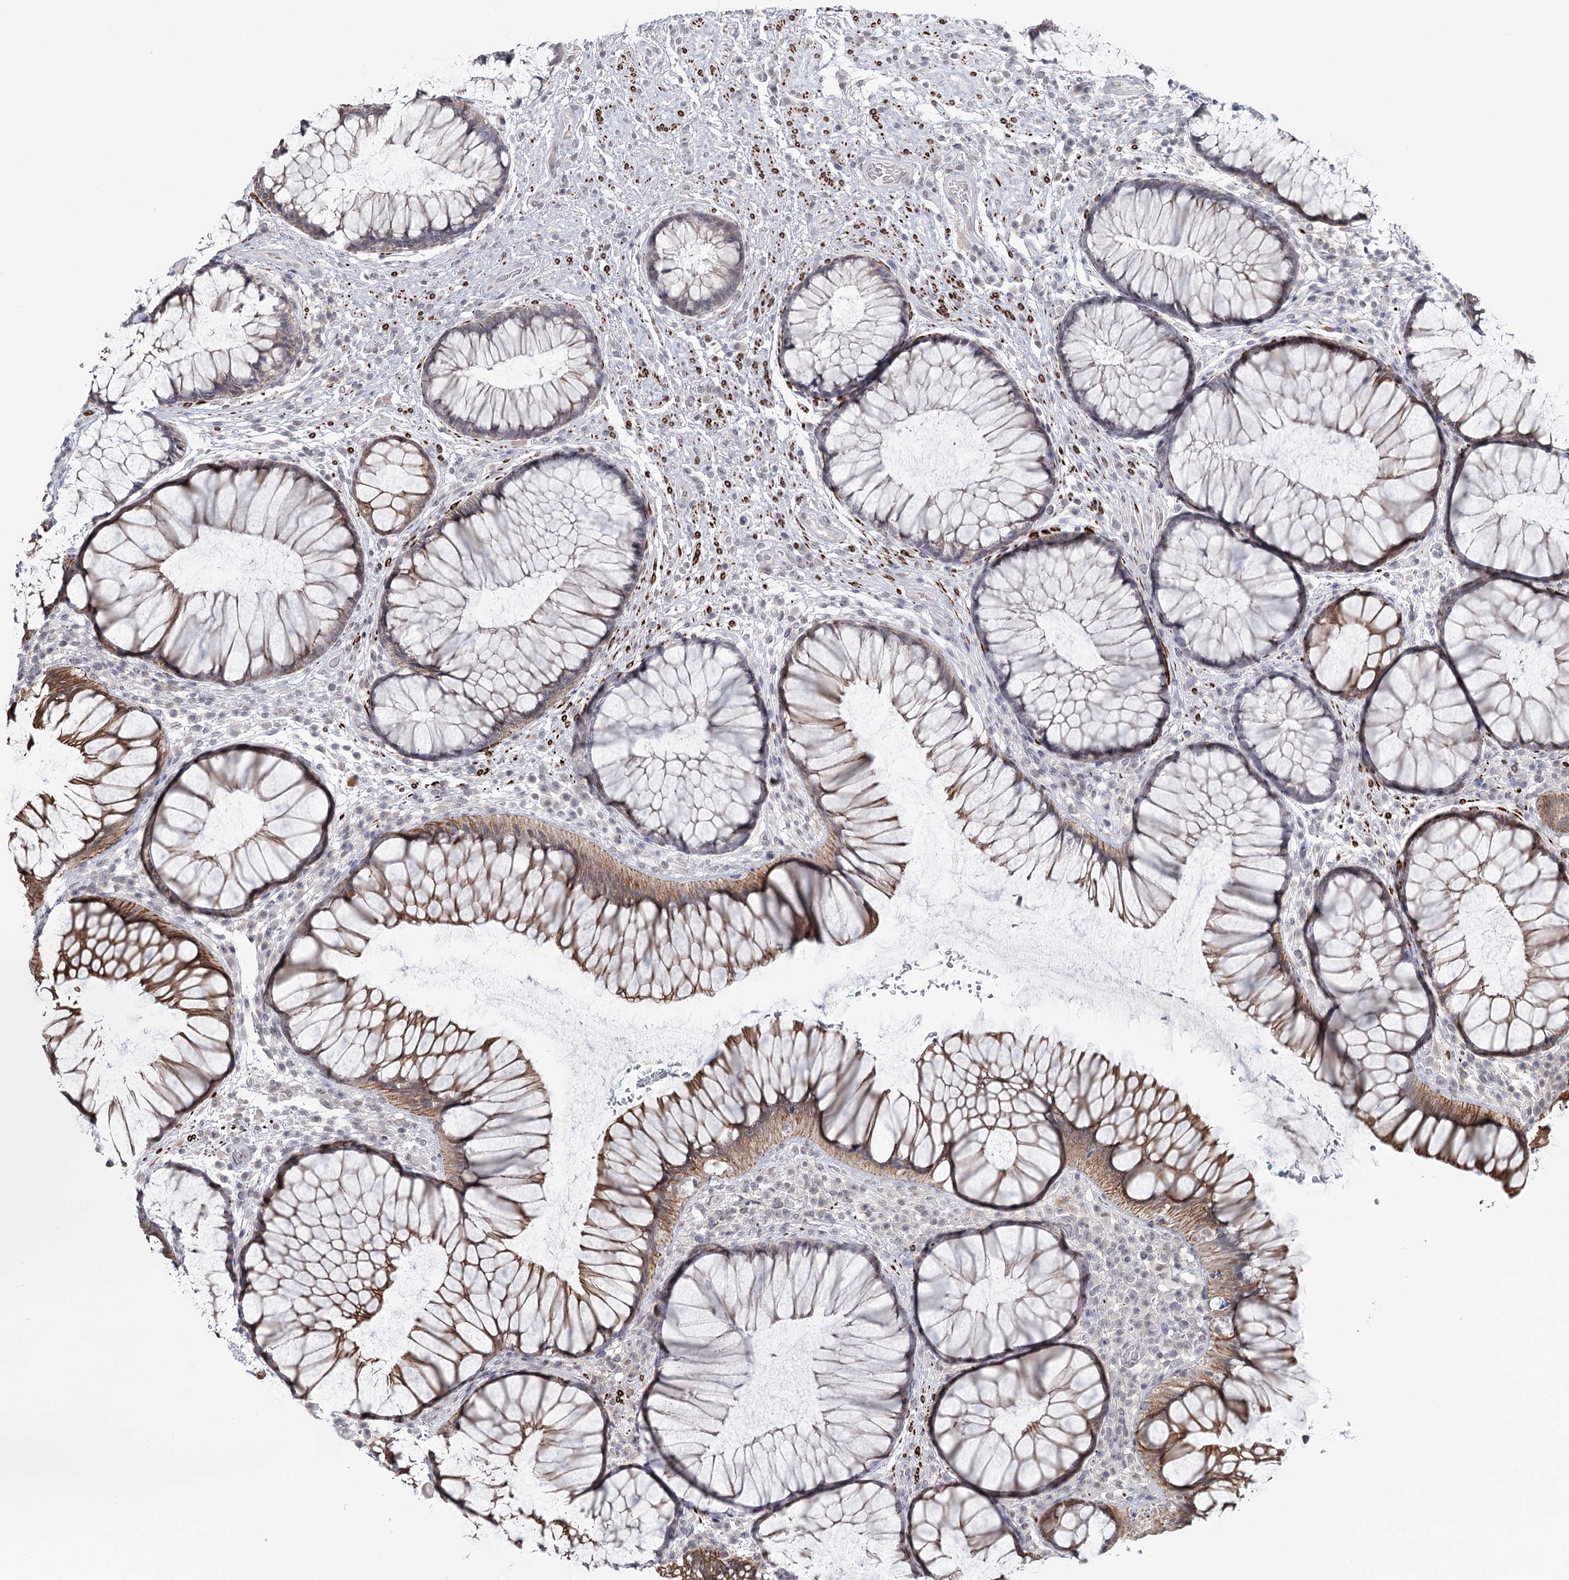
{"staining": {"intensity": "moderate", "quantity": "25%-75%", "location": "cytoplasmic/membranous"}, "tissue": "rectum", "cell_type": "Glandular cells", "image_type": "normal", "snomed": [{"axis": "morphology", "description": "Normal tissue, NOS"}, {"axis": "topography", "description": "Rectum"}], "caption": "Brown immunohistochemical staining in normal human rectum shows moderate cytoplasmic/membranous positivity in approximately 25%-75% of glandular cells. (DAB IHC with brightfield microscopy, high magnification).", "gene": "TMEM70", "patient": {"sex": "male", "age": 51}}